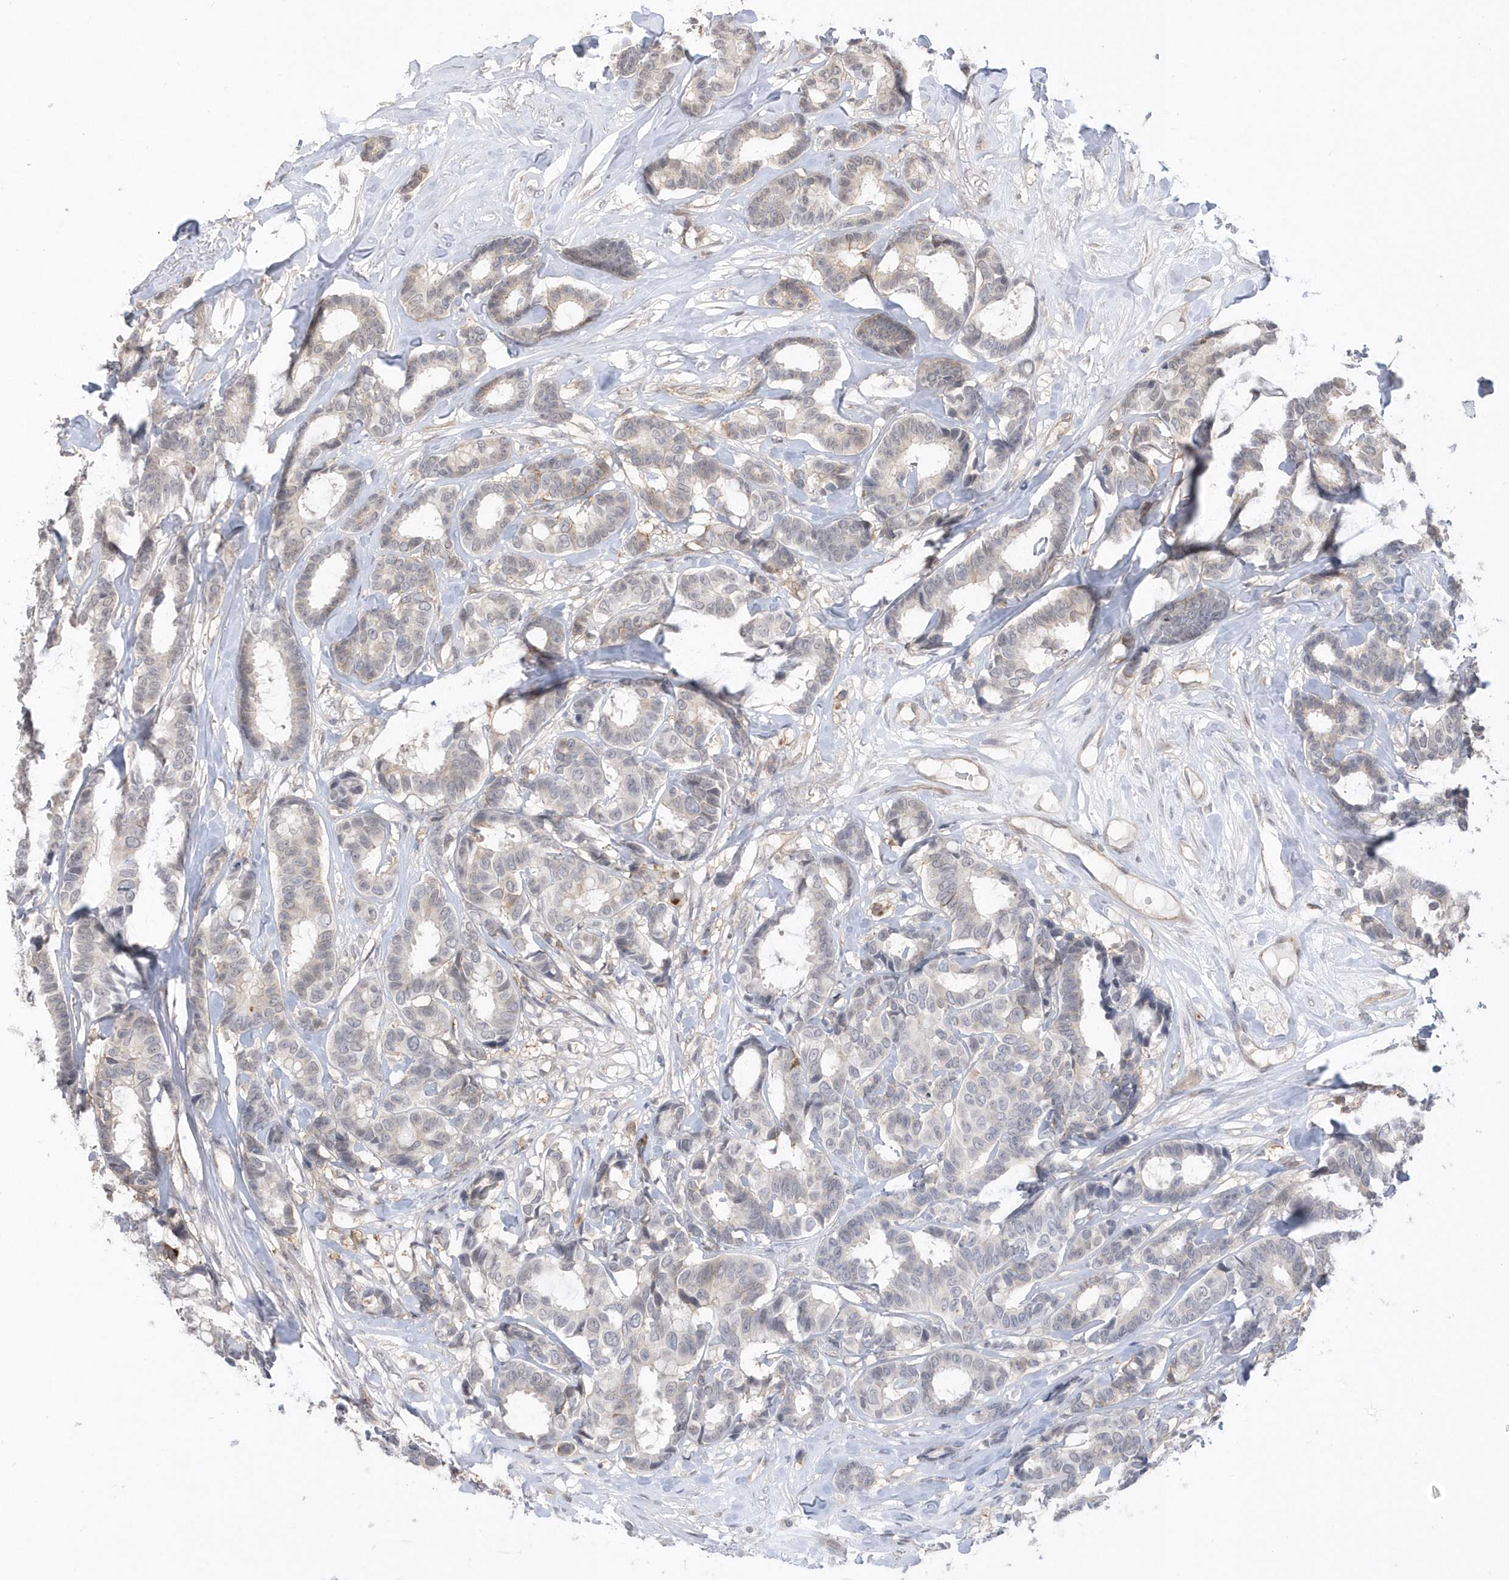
{"staining": {"intensity": "weak", "quantity": "<25%", "location": "cytoplasmic/membranous"}, "tissue": "breast cancer", "cell_type": "Tumor cells", "image_type": "cancer", "snomed": [{"axis": "morphology", "description": "Duct carcinoma"}, {"axis": "topography", "description": "Breast"}], "caption": "High power microscopy micrograph of an IHC micrograph of breast cancer (intraductal carcinoma), revealing no significant expression in tumor cells.", "gene": "CRIP3", "patient": {"sex": "female", "age": 87}}